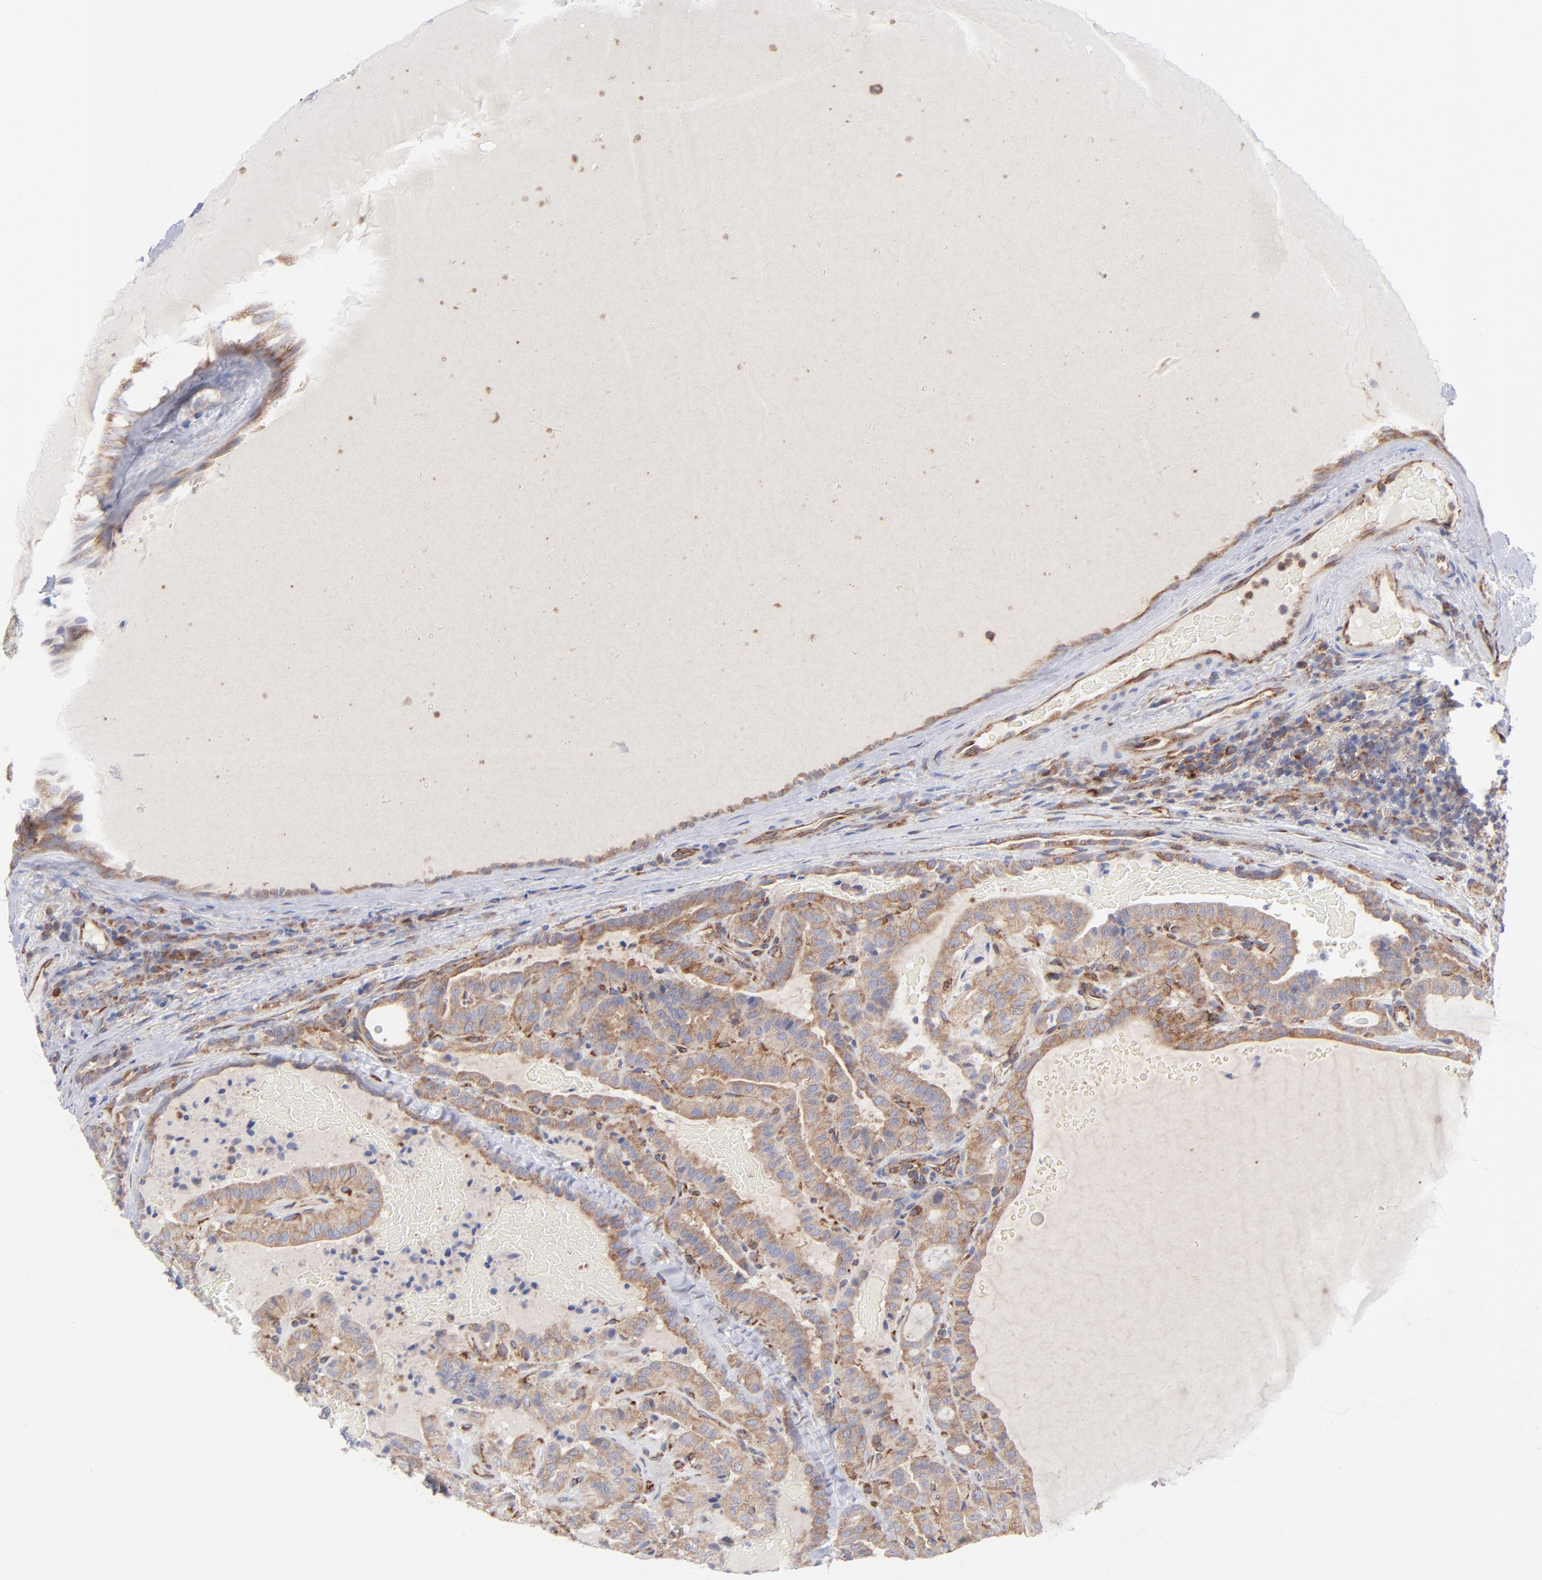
{"staining": {"intensity": "moderate", "quantity": ">75%", "location": "cytoplasmic/membranous"}, "tissue": "thyroid cancer", "cell_type": "Tumor cells", "image_type": "cancer", "snomed": [{"axis": "morphology", "description": "Papillary adenocarcinoma, NOS"}, {"axis": "topography", "description": "Thyroid gland"}], "caption": "Thyroid cancer (papillary adenocarcinoma) stained for a protein (brown) shows moderate cytoplasmic/membranous positive staining in approximately >75% of tumor cells.", "gene": "EIF2AK2", "patient": {"sex": "male", "age": 77}}